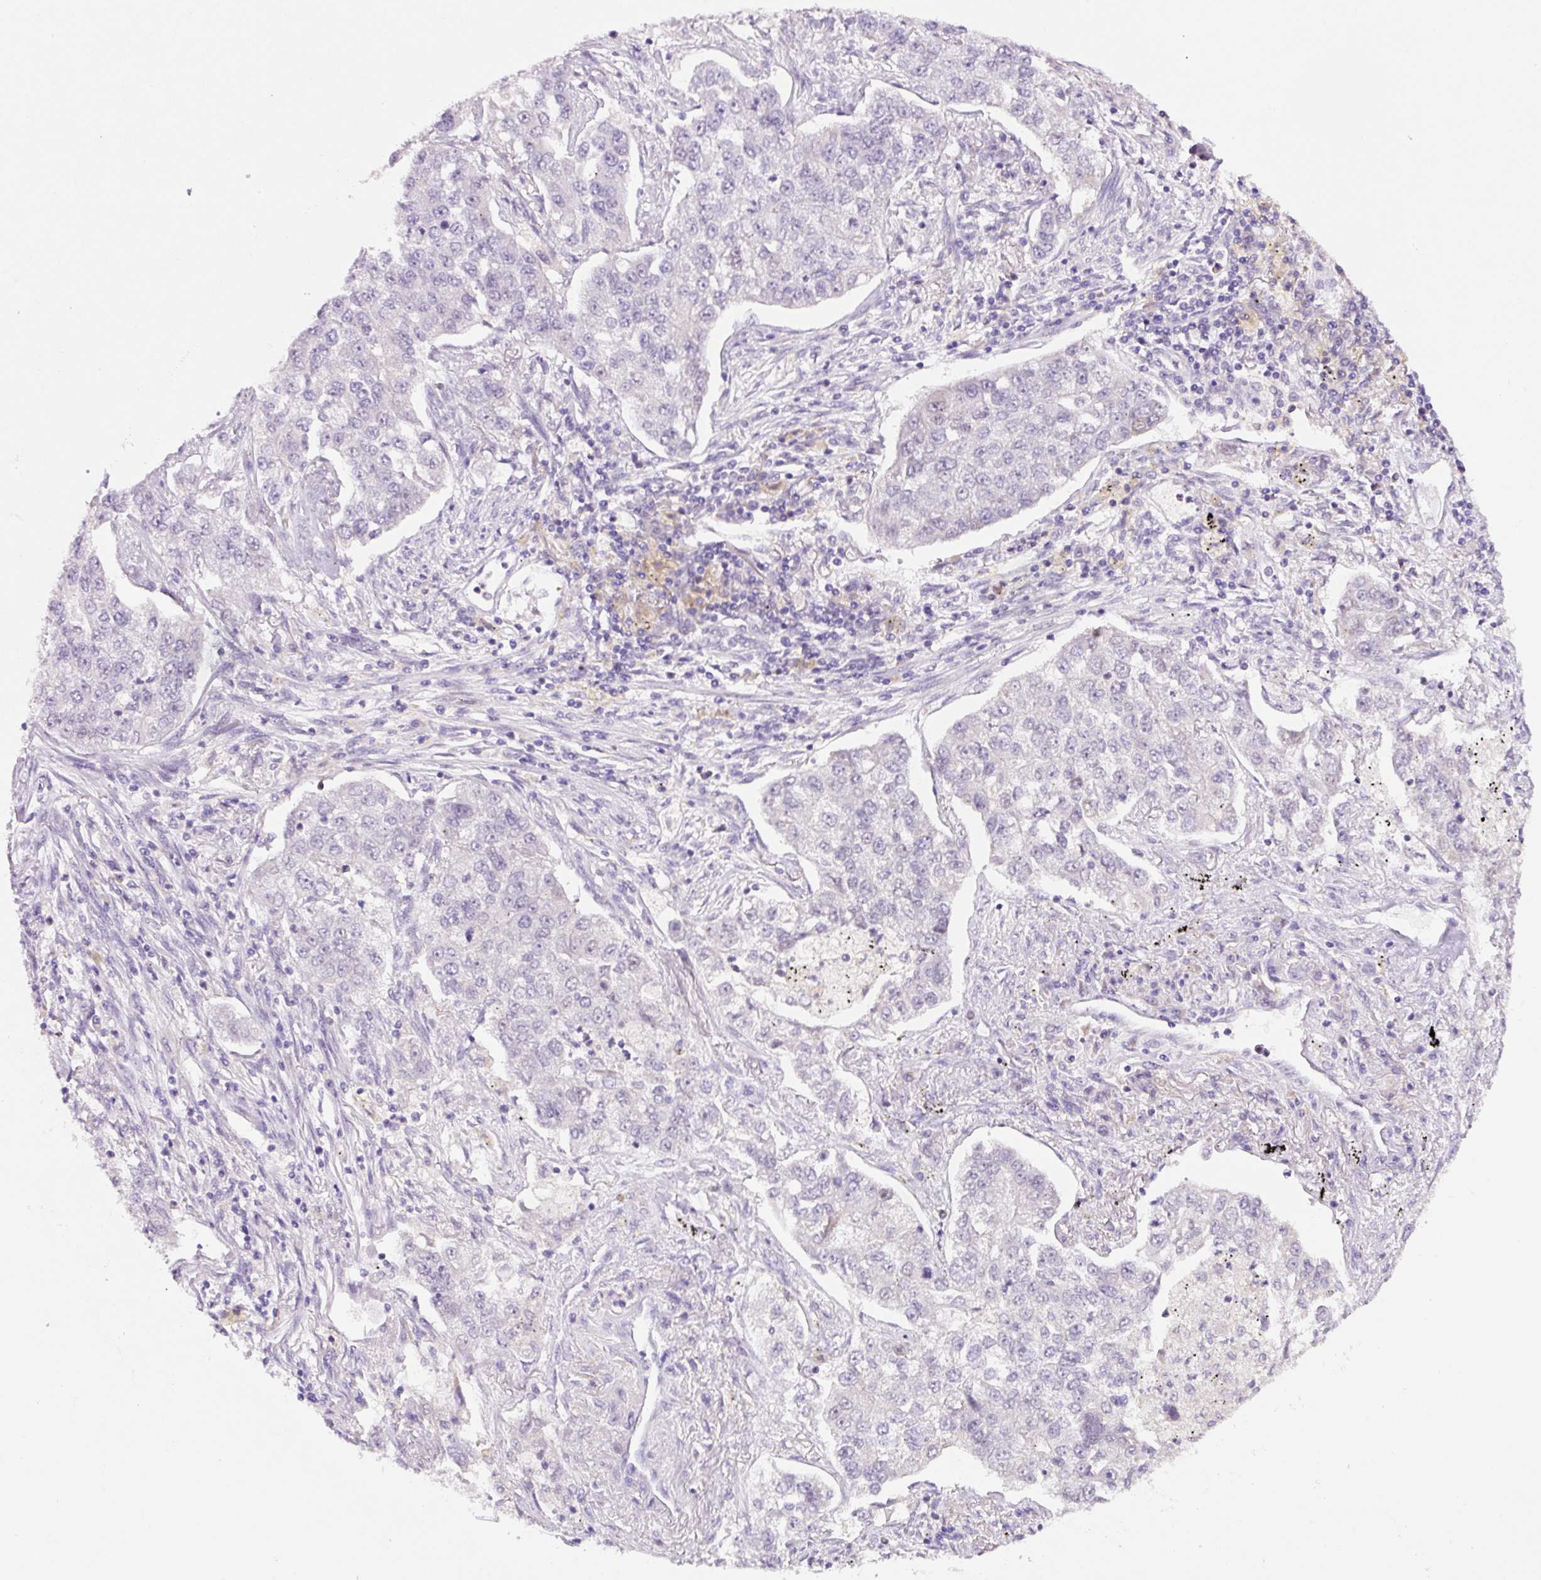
{"staining": {"intensity": "negative", "quantity": "none", "location": "none"}, "tissue": "lung cancer", "cell_type": "Tumor cells", "image_type": "cancer", "snomed": [{"axis": "morphology", "description": "Adenocarcinoma, NOS"}, {"axis": "topography", "description": "Lung"}], "caption": "Image shows no significant protein positivity in tumor cells of lung cancer.", "gene": "PCK2", "patient": {"sex": "male", "age": 49}}